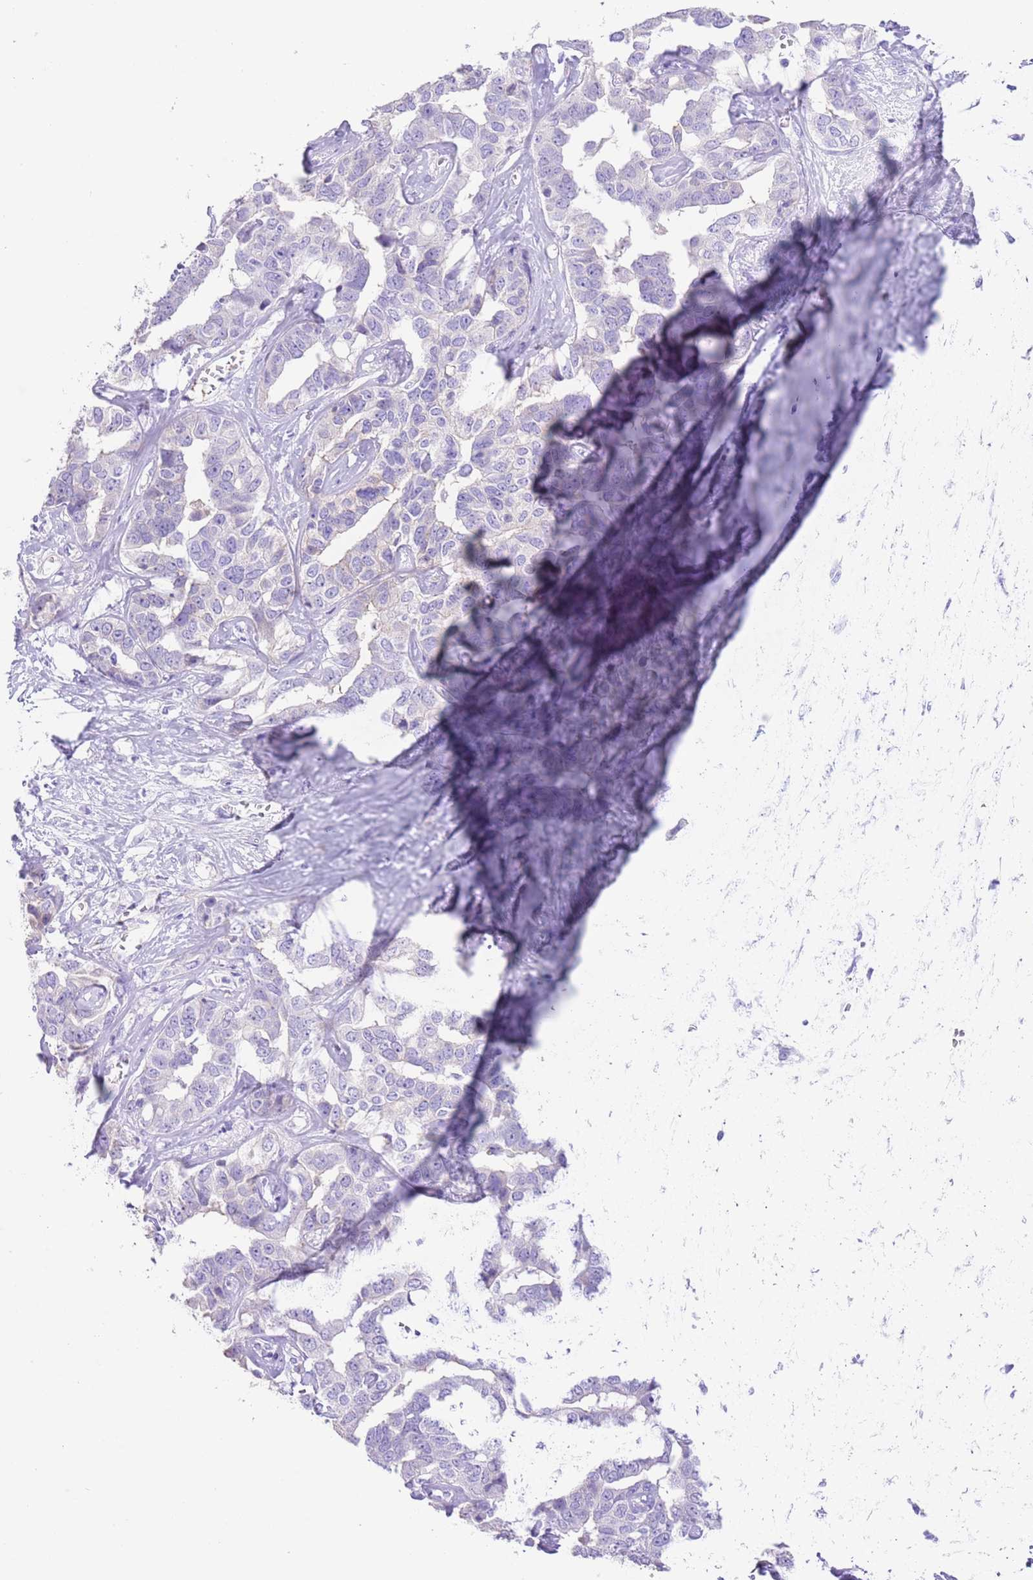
{"staining": {"intensity": "negative", "quantity": "none", "location": "none"}, "tissue": "liver cancer", "cell_type": "Tumor cells", "image_type": "cancer", "snomed": [{"axis": "morphology", "description": "Cholangiocarcinoma"}, {"axis": "topography", "description": "Liver"}], "caption": "Tumor cells show no significant protein positivity in liver cancer (cholangiocarcinoma). Nuclei are stained in blue.", "gene": "IGF1", "patient": {"sex": "male", "age": 59}}